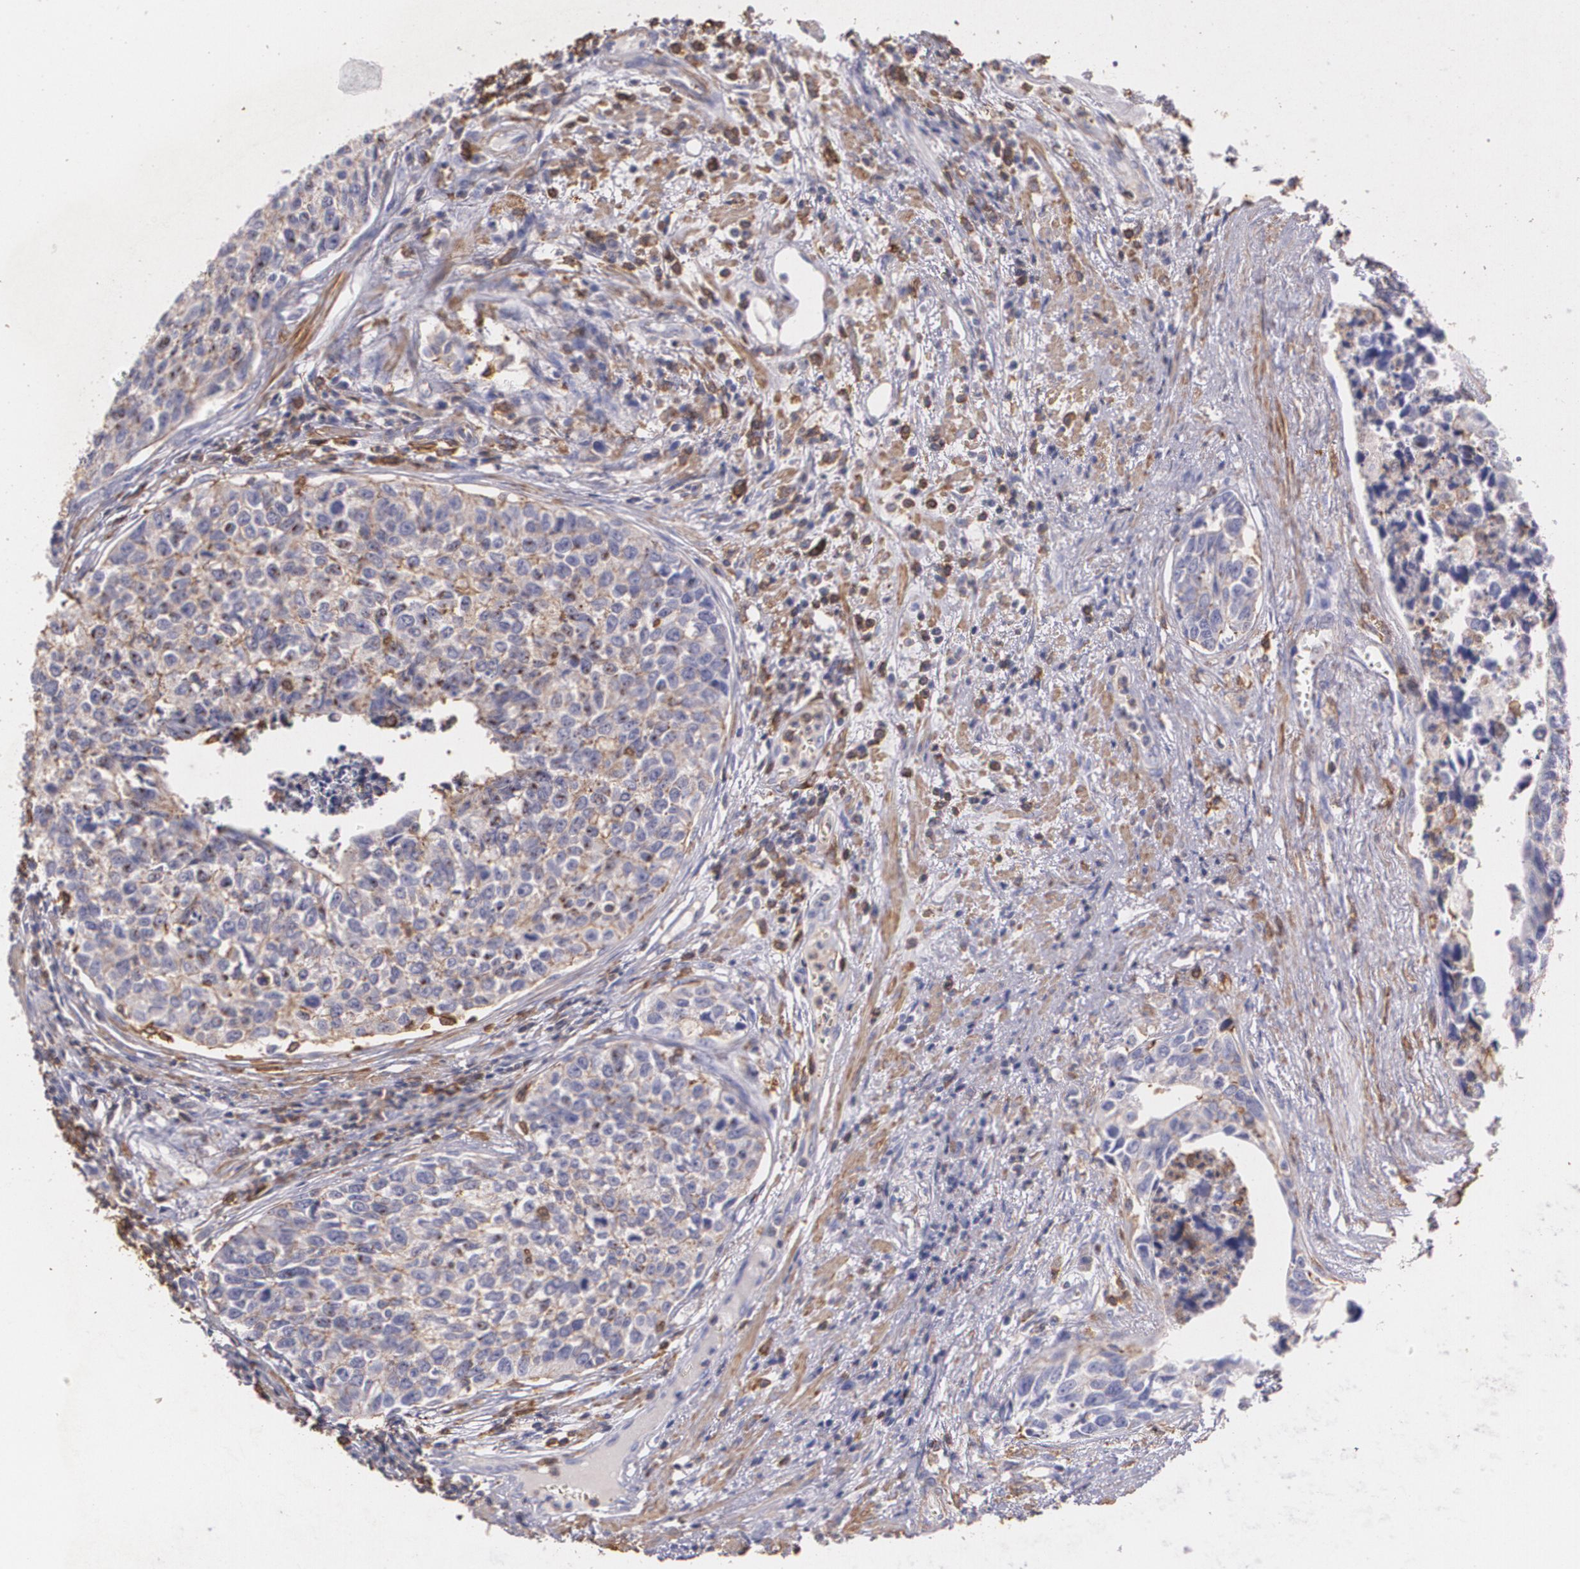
{"staining": {"intensity": "weak", "quantity": "25%-75%", "location": "cytoplasmic/membranous"}, "tissue": "urothelial cancer", "cell_type": "Tumor cells", "image_type": "cancer", "snomed": [{"axis": "morphology", "description": "Urothelial carcinoma, High grade"}, {"axis": "topography", "description": "Urinary bladder"}], "caption": "Protein analysis of high-grade urothelial carcinoma tissue exhibits weak cytoplasmic/membranous expression in approximately 25%-75% of tumor cells.", "gene": "TGFBR1", "patient": {"sex": "male", "age": 81}}